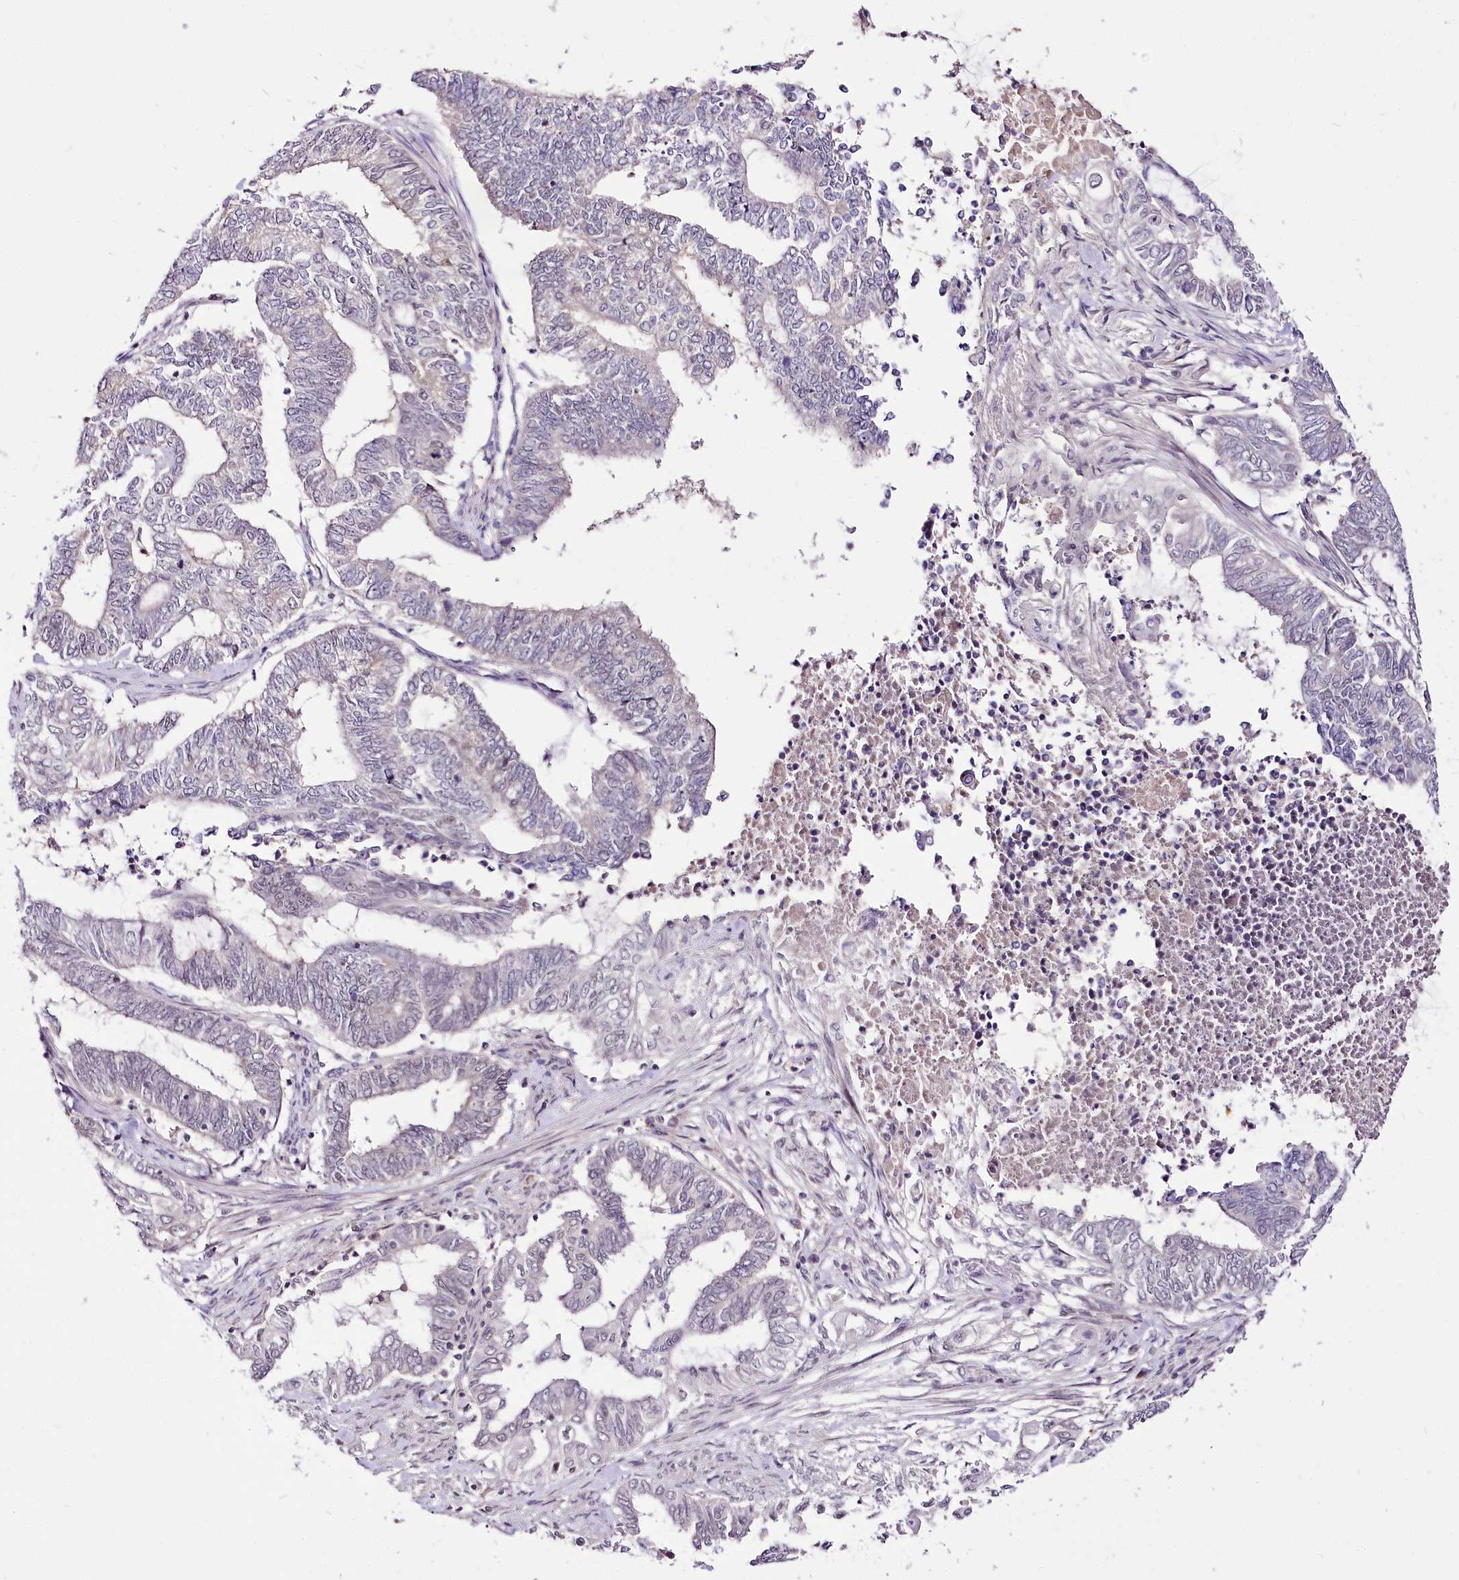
{"staining": {"intensity": "negative", "quantity": "none", "location": "none"}, "tissue": "endometrial cancer", "cell_type": "Tumor cells", "image_type": "cancer", "snomed": [{"axis": "morphology", "description": "Adenocarcinoma, NOS"}, {"axis": "topography", "description": "Uterus"}, {"axis": "topography", "description": "Endometrium"}], "caption": "Tumor cells are negative for protein expression in human endometrial adenocarcinoma.", "gene": "POLA2", "patient": {"sex": "female", "age": 70}}